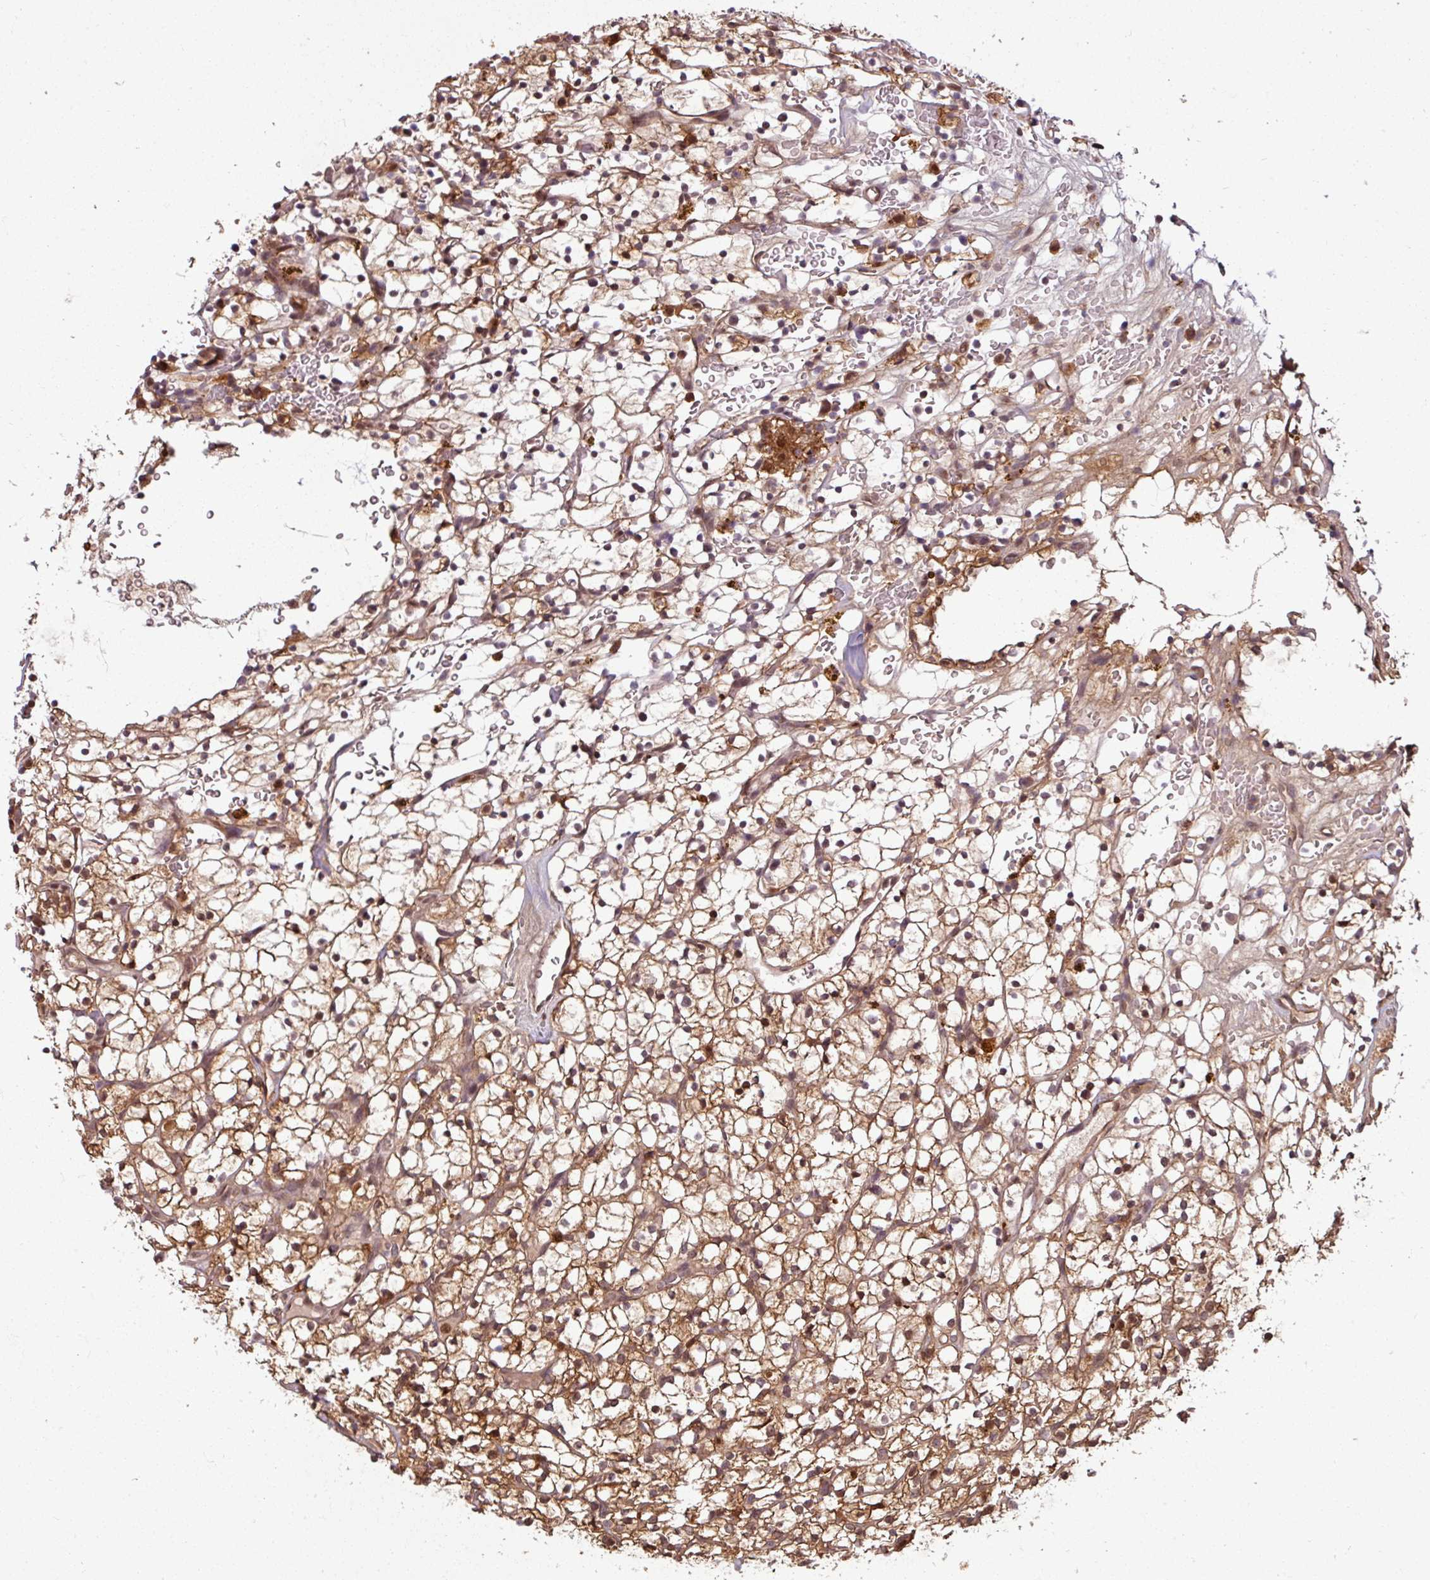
{"staining": {"intensity": "moderate", "quantity": ">75%", "location": "cytoplasmic/membranous,nuclear"}, "tissue": "renal cancer", "cell_type": "Tumor cells", "image_type": "cancer", "snomed": [{"axis": "morphology", "description": "Adenocarcinoma, NOS"}, {"axis": "topography", "description": "Kidney"}], "caption": "Immunohistochemical staining of renal cancer (adenocarcinoma) exhibits medium levels of moderate cytoplasmic/membranous and nuclear positivity in approximately >75% of tumor cells.", "gene": "KCTD11", "patient": {"sex": "female", "age": 64}}